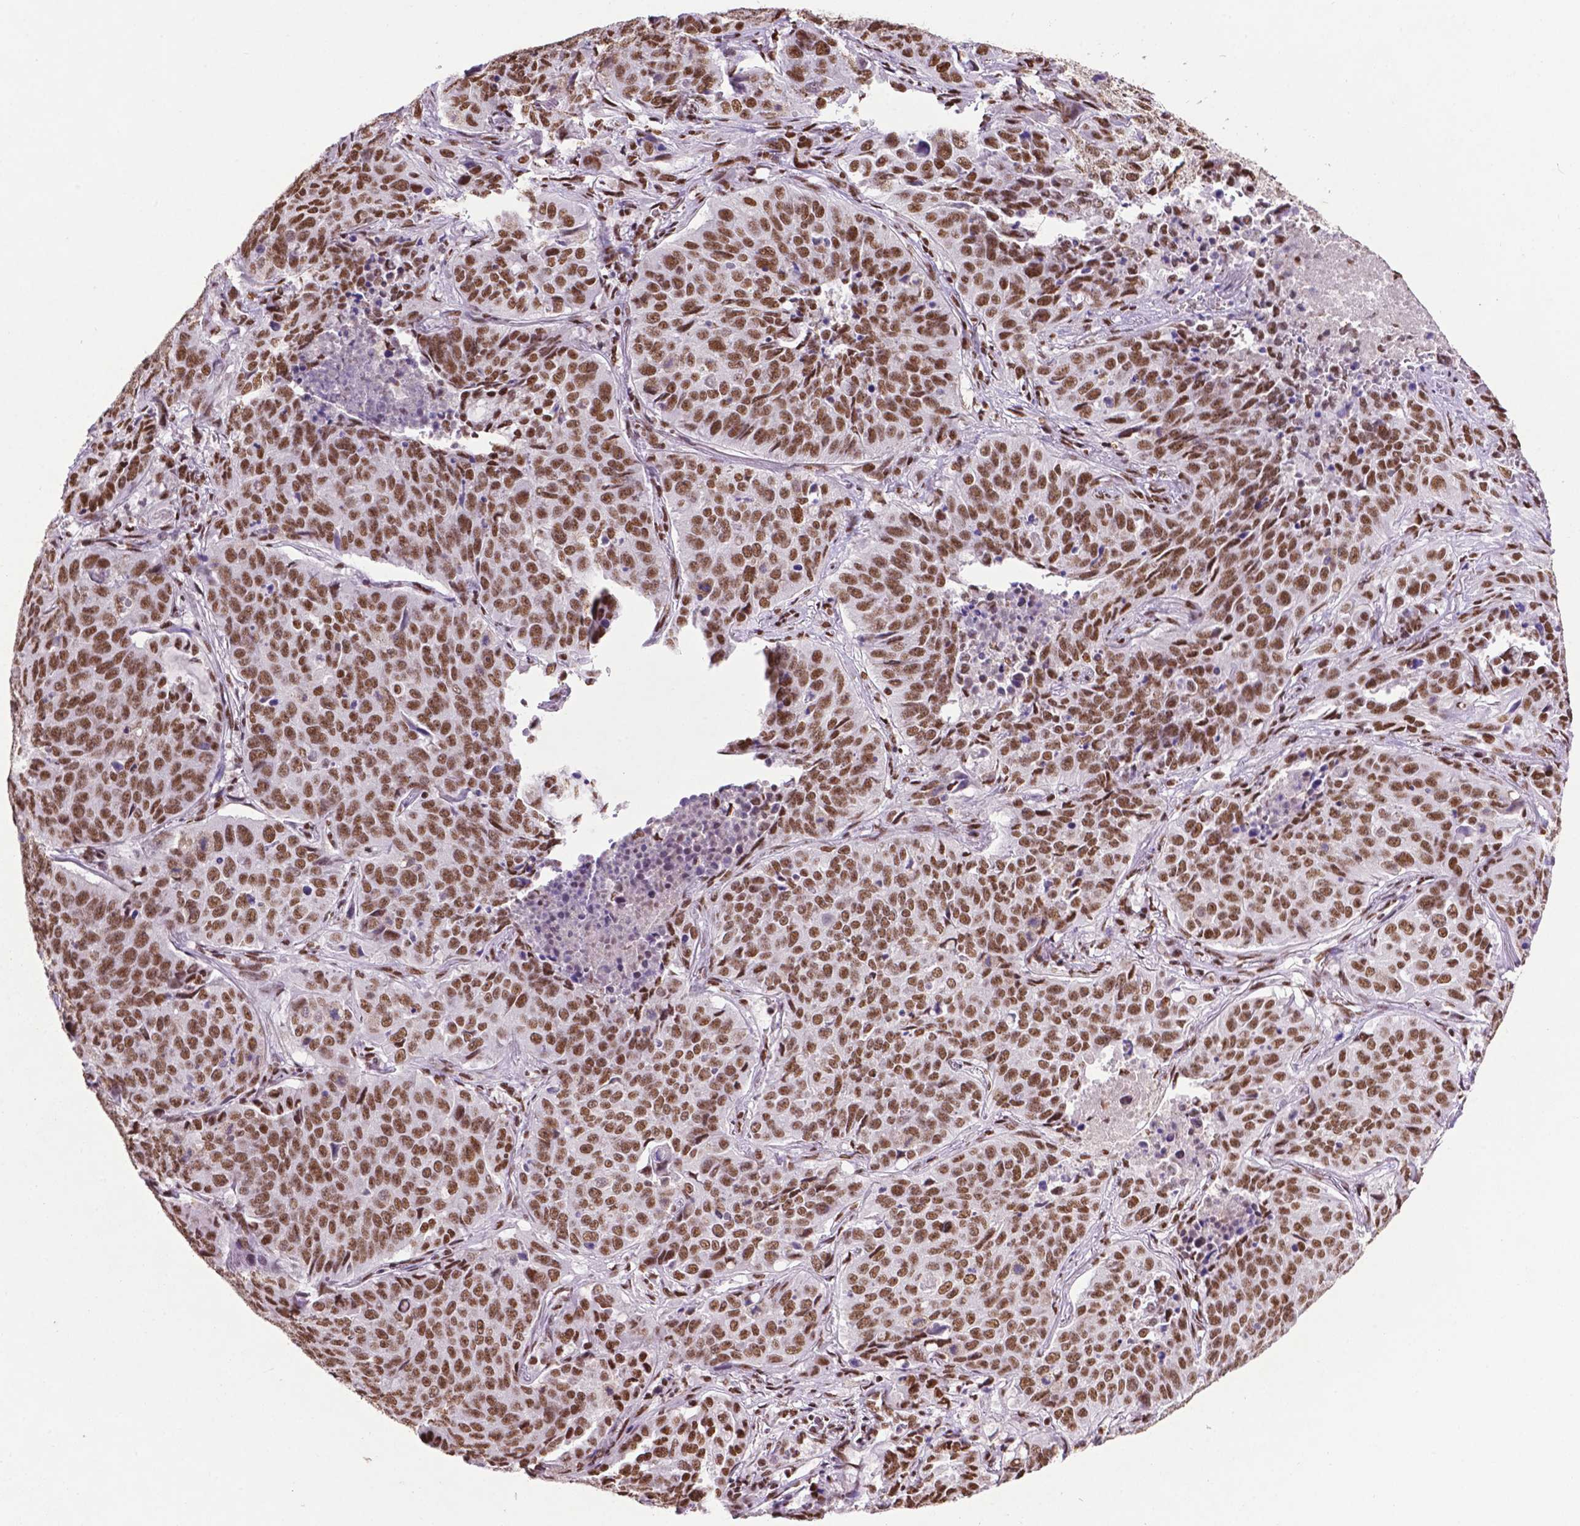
{"staining": {"intensity": "moderate", "quantity": ">75%", "location": "nuclear"}, "tissue": "lung cancer", "cell_type": "Tumor cells", "image_type": "cancer", "snomed": [{"axis": "morphology", "description": "Normal tissue, NOS"}, {"axis": "morphology", "description": "Squamous cell carcinoma, NOS"}, {"axis": "topography", "description": "Bronchus"}, {"axis": "topography", "description": "Lung"}], "caption": "An immunohistochemistry (IHC) micrograph of tumor tissue is shown. Protein staining in brown shows moderate nuclear positivity in squamous cell carcinoma (lung) within tumor cells.", "gene": "CCAR2", "patient": {"sex": "male", "age": 64}}